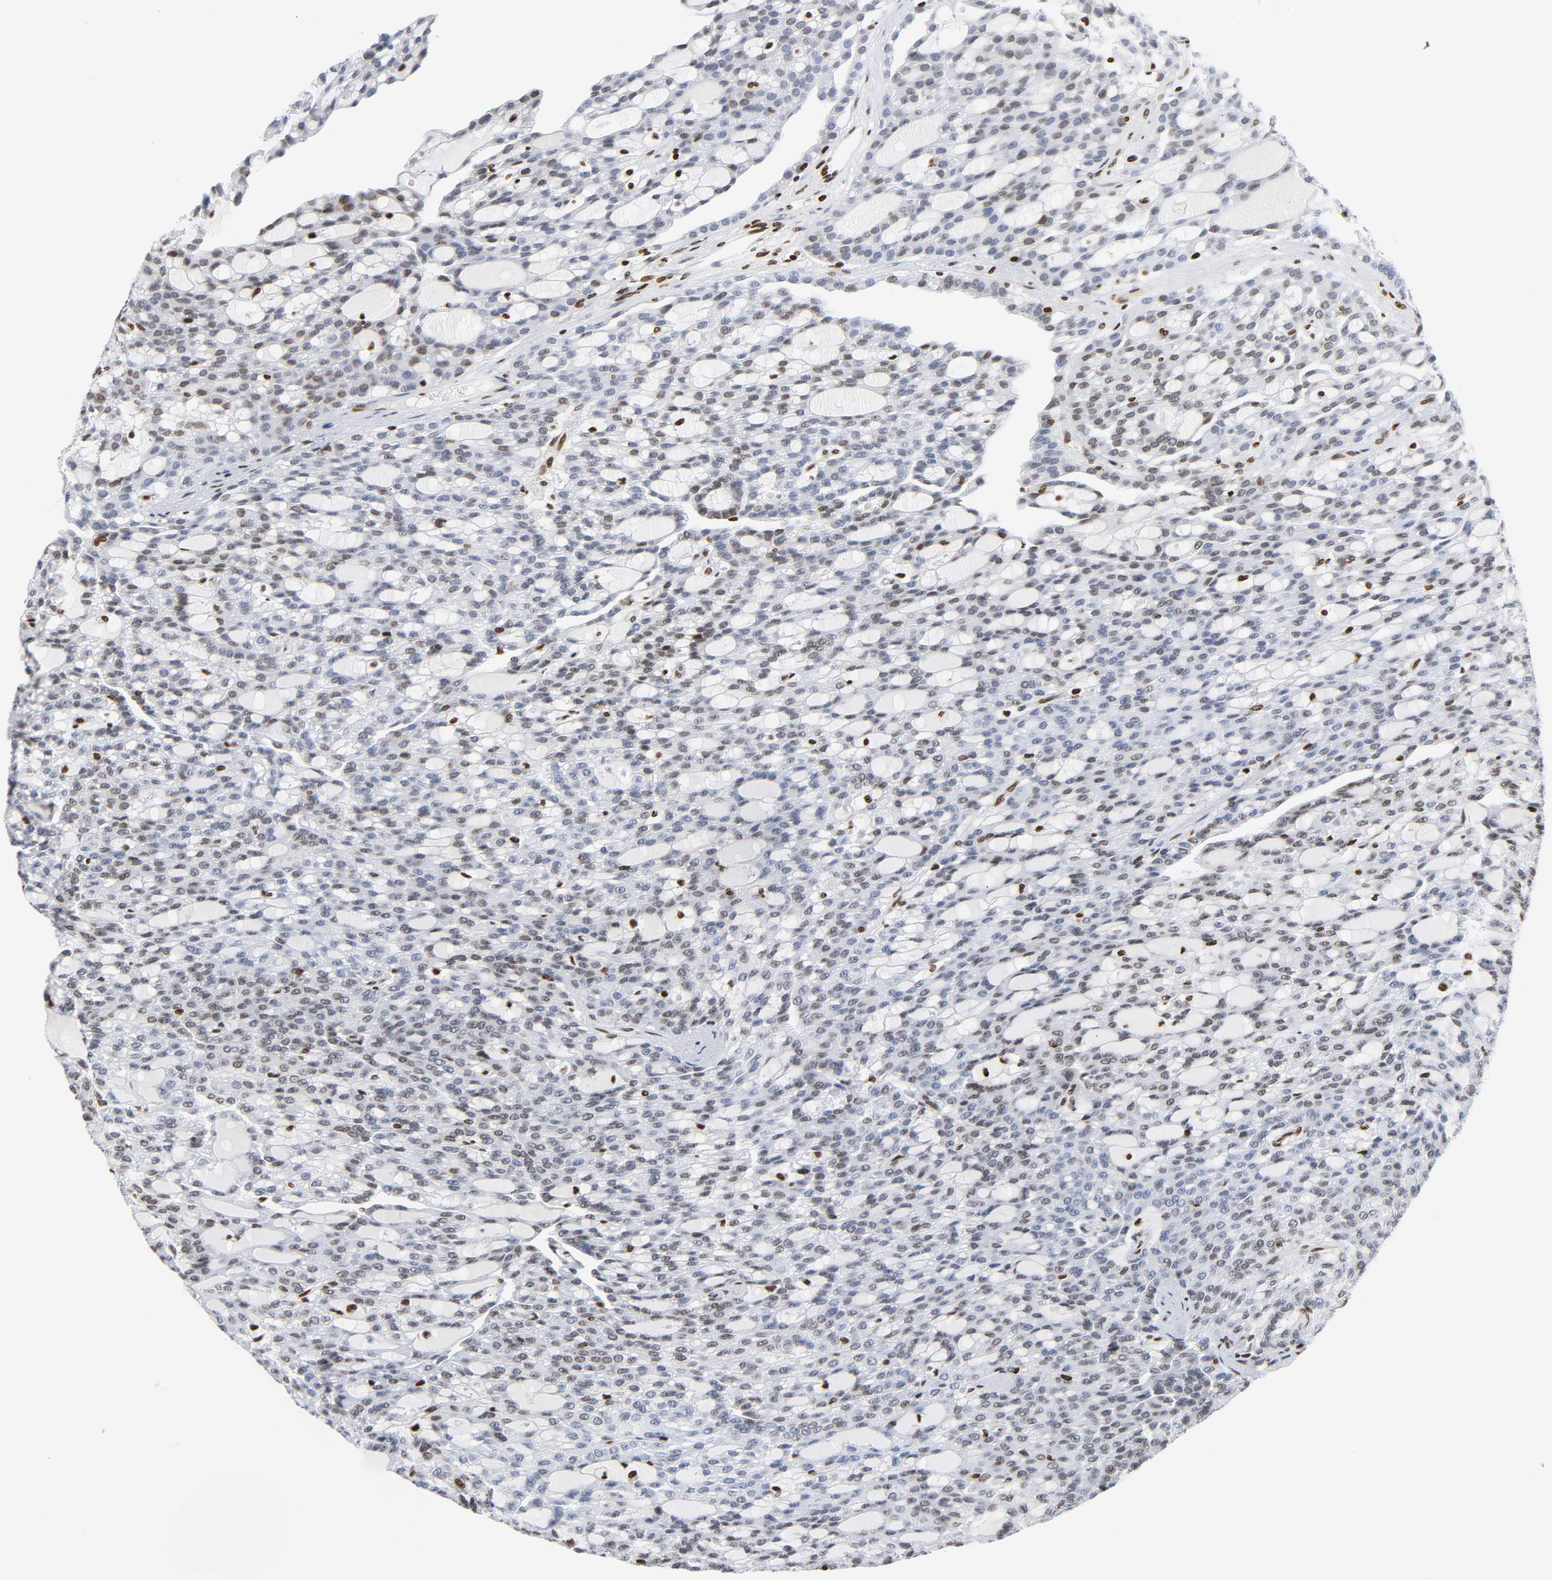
{"staining": {"intensity": "moderate", "quantity": "25%-75%", "location": "nuclear"}, "tissue": "renal cancer", "cell_type": "Tumor cells", "image_type": "cancer", "snomed": [{"axis": "morphology", "description": "Adenocarcinoma, NOS"}, {"axis": "topography", "description": "Kidney"}], "caption": "Tumor cells demonstrate medium levels of moderate nuclear expression in about 25%-75% of cells in human renal cancer (adenocarcinoma).", "gene": "HOXA6", "patient": {"sex": "male", "age": 63}}